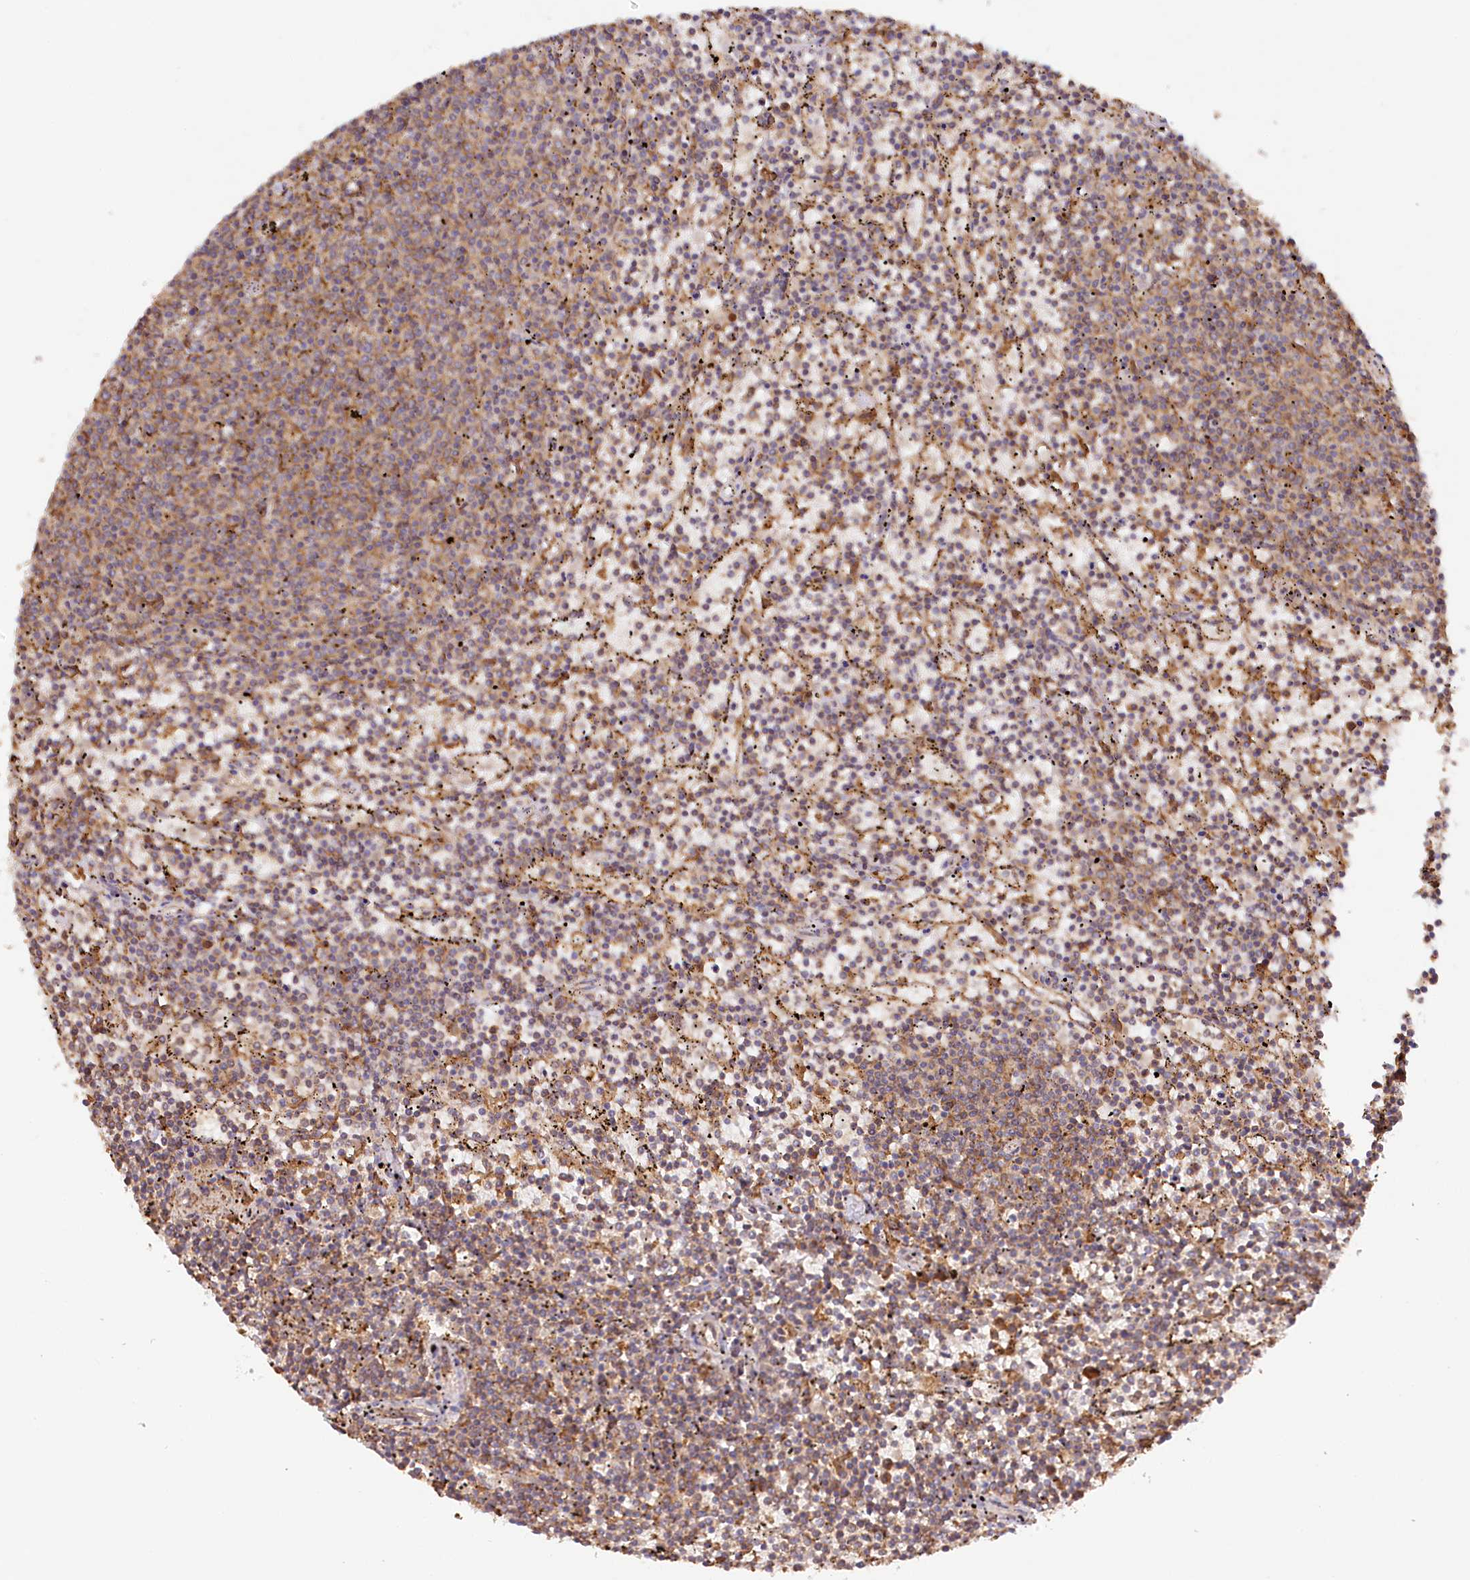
{"staining": {"intensity": "moderate", "quantity": ">75%", "location": "cytoplasmic/membranous"}, "tissue": "lymphoma", "cell_type": "Tumor cells", "image_type": "cancer", "snomed": [{"axis": "morphology", "description": "Malignant lymphoma, non-Hodgkin's type, Low grade"}, {"axis": "topography", "description": "Spleen"}], "caption": "Immunohistochemistry (IHC) staining of lymphoma, which shows medium levels of moderate cytoplasmic/membranous positivity in about >75% of tumor cells indicating moderate cytoplasmic/membranous protein positivity. The staining was performed using DAB (3,3'-diaminobenzidine) (brown) for protein detection and nuclei were counterstained in hematoxylin (blue).", "gene": "ACAP2", "patient": {"sex": "female", "age": 50}}